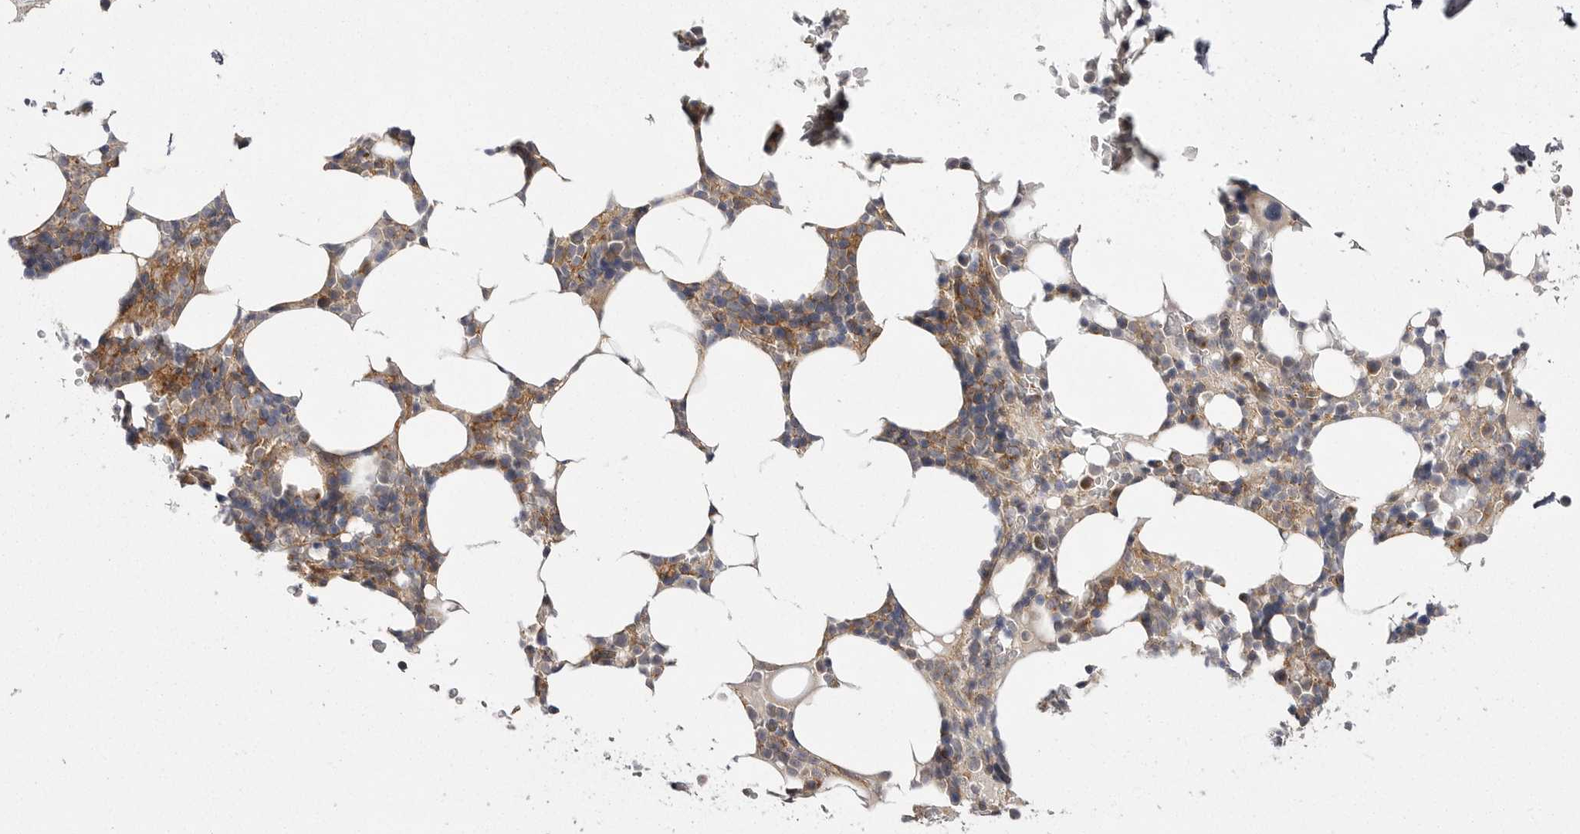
{"staining": {"intensity": "moderate", "quantity": "25%-75%", "location": "cytoplasmic/membranous"}, "tissue": "bone marrow", "cell_type": "Hematopoietic cells", "image_type": "normal", "snomed": [{"axis": "morphology", "description": "Normal tissue, NOS"}, {"axis": "topography", "description": "Bone marrow"}], "caption": "Immunohistochemical staining of benign human bone marrow demonstrates medium levels of moderate cytoplasmic/membranous expression in approximately 25%-75% of hematopoietic cells.", "gene": "OSBPL9", "patient": {"sex": "male", "age": 58}}